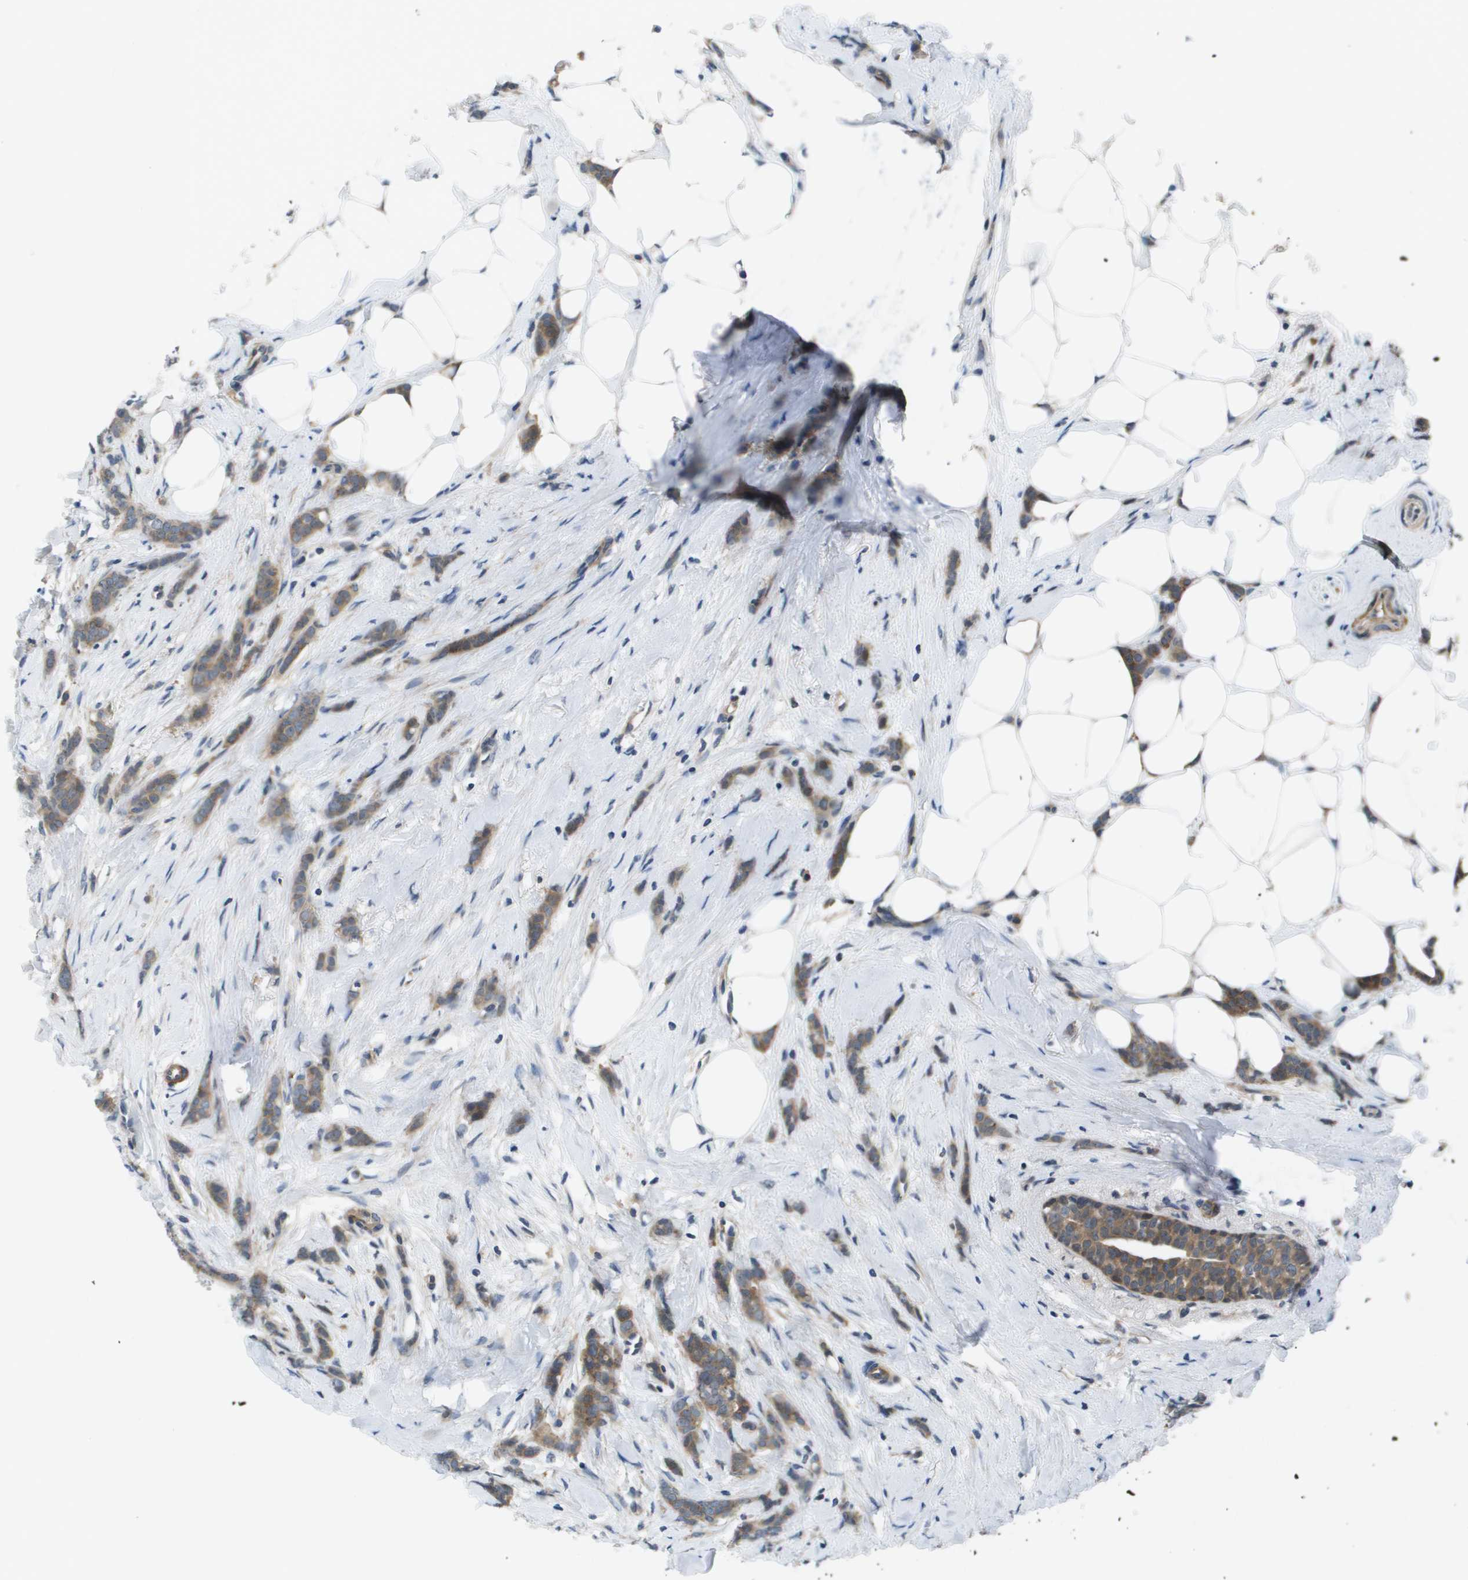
{"staining": {"intensity": "moderate", "quantity": ">75%", "location": "cytoplasmic/membranous"}, "tissue": "breast cancer", "cell_type": "Tumor cells", "image_type": "cancer", "snomed": [{"axis": "morphology", "description": "Lobular carcinoma, in situ"}, {"axis": "morphology", "description": "Lobular carcinoma"}, {"axis": "topography", "description": "Breast"}], "caption": "Protein staining by immunohistochemistry (IHC) displays moderate cytoplasmic/membranous positivity in approximately >75% of tumor cells in lobular carcinoma in situ (breast). Using DAB (brown) and hematoxylin (blue) stains, captured at high magnification using brightfield microscopy.", "gene": "ENPP5", "patient": {"sex": "female", "age": 41}}